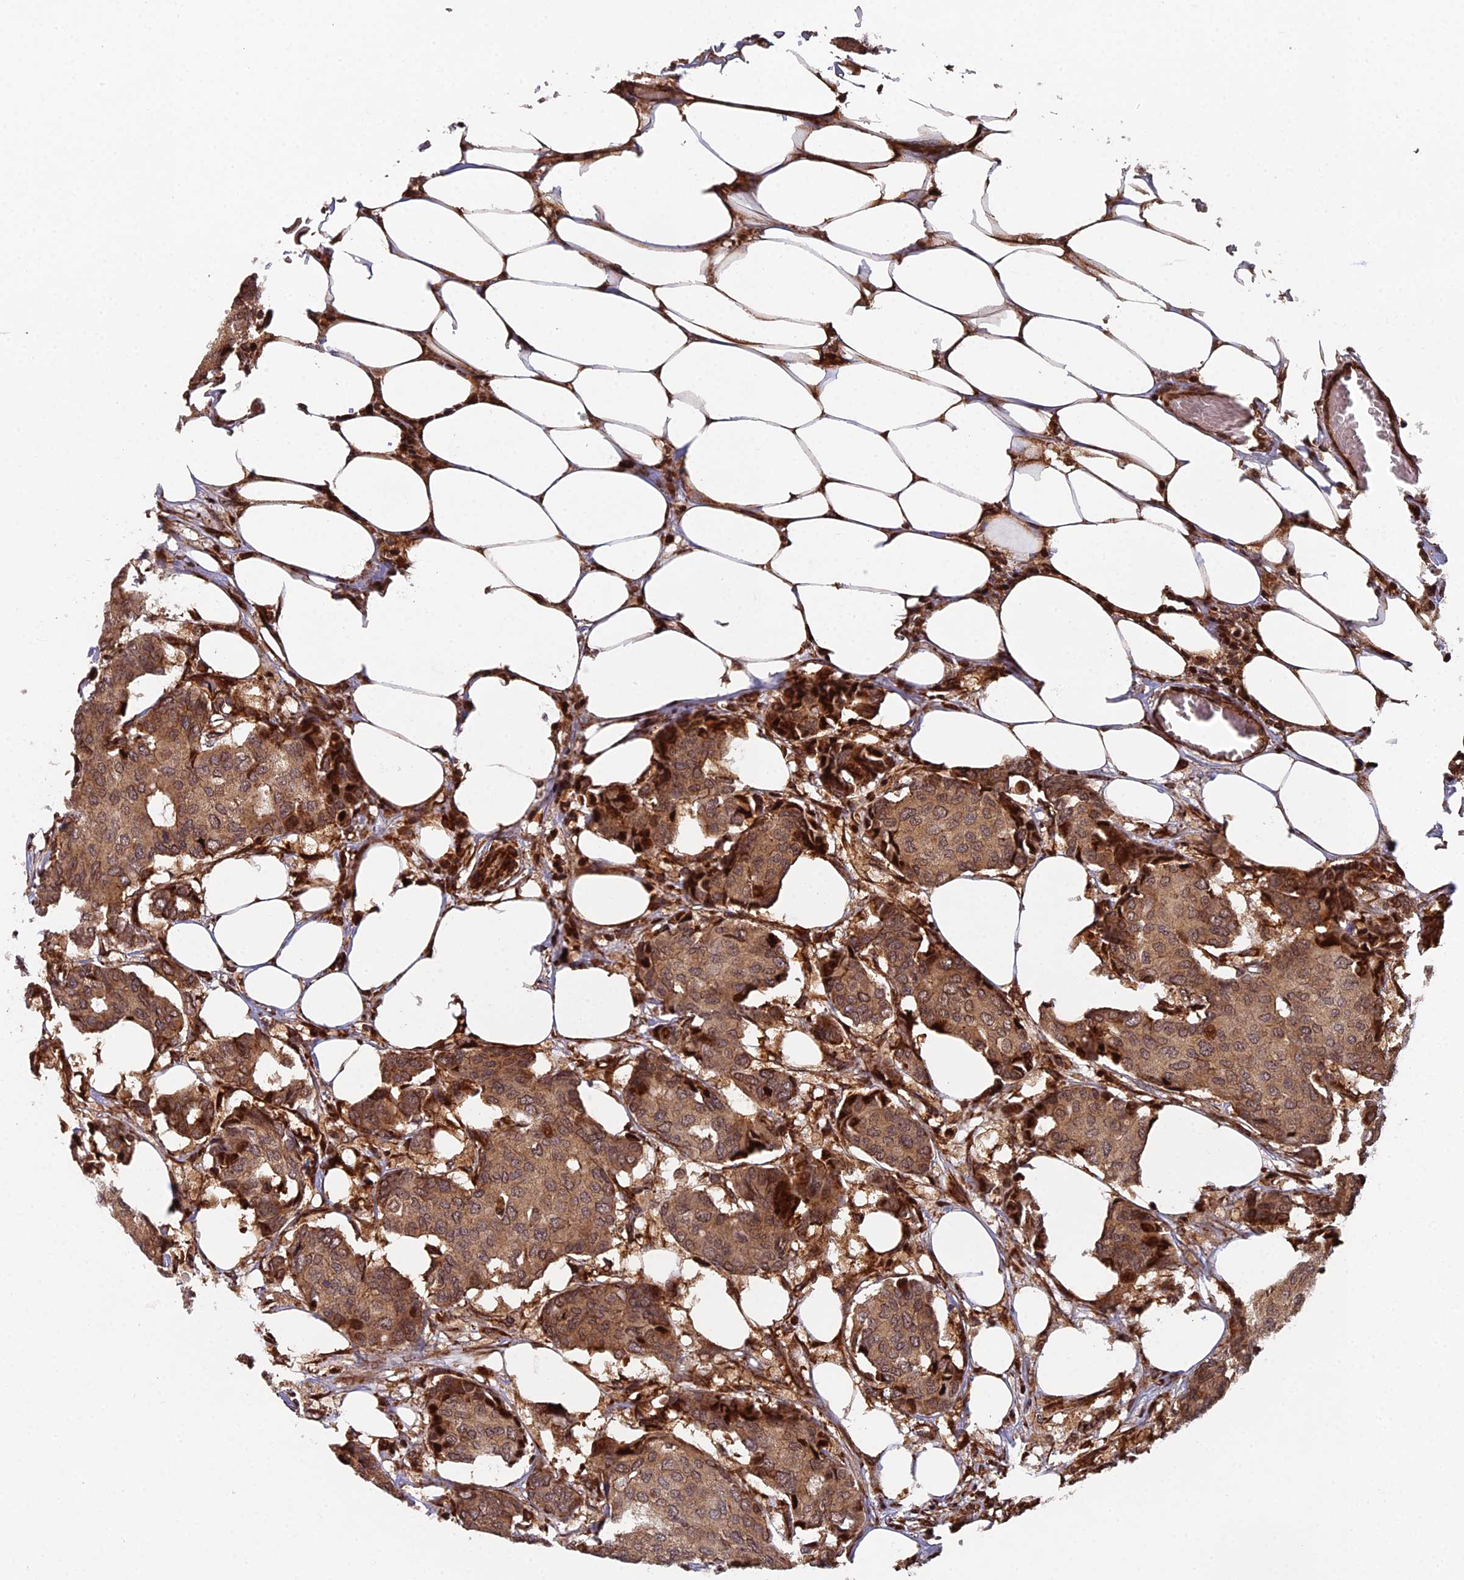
{"staining": {"intensity": "moderate", "quantity": "25%-75%", "location": "cytoplasmic/membranous,nuclear"}, "tissue": "breast cancer", "cell_type": "Tumor cells", "image_type": "cancer", "snomed": [{"axis": "morphology", "description": "Duct carcinoma"}, {"axis": "topography", "description": "Breast"}], "caption": "Human breast cancer stained with a brown dye demonstrates moderate cytoplasmic/membranous and nuclear positive positivity in about 25%-75% of tumor cells.", "gene": "RAB28", "patient": {"sex": "female", "age": 75}}